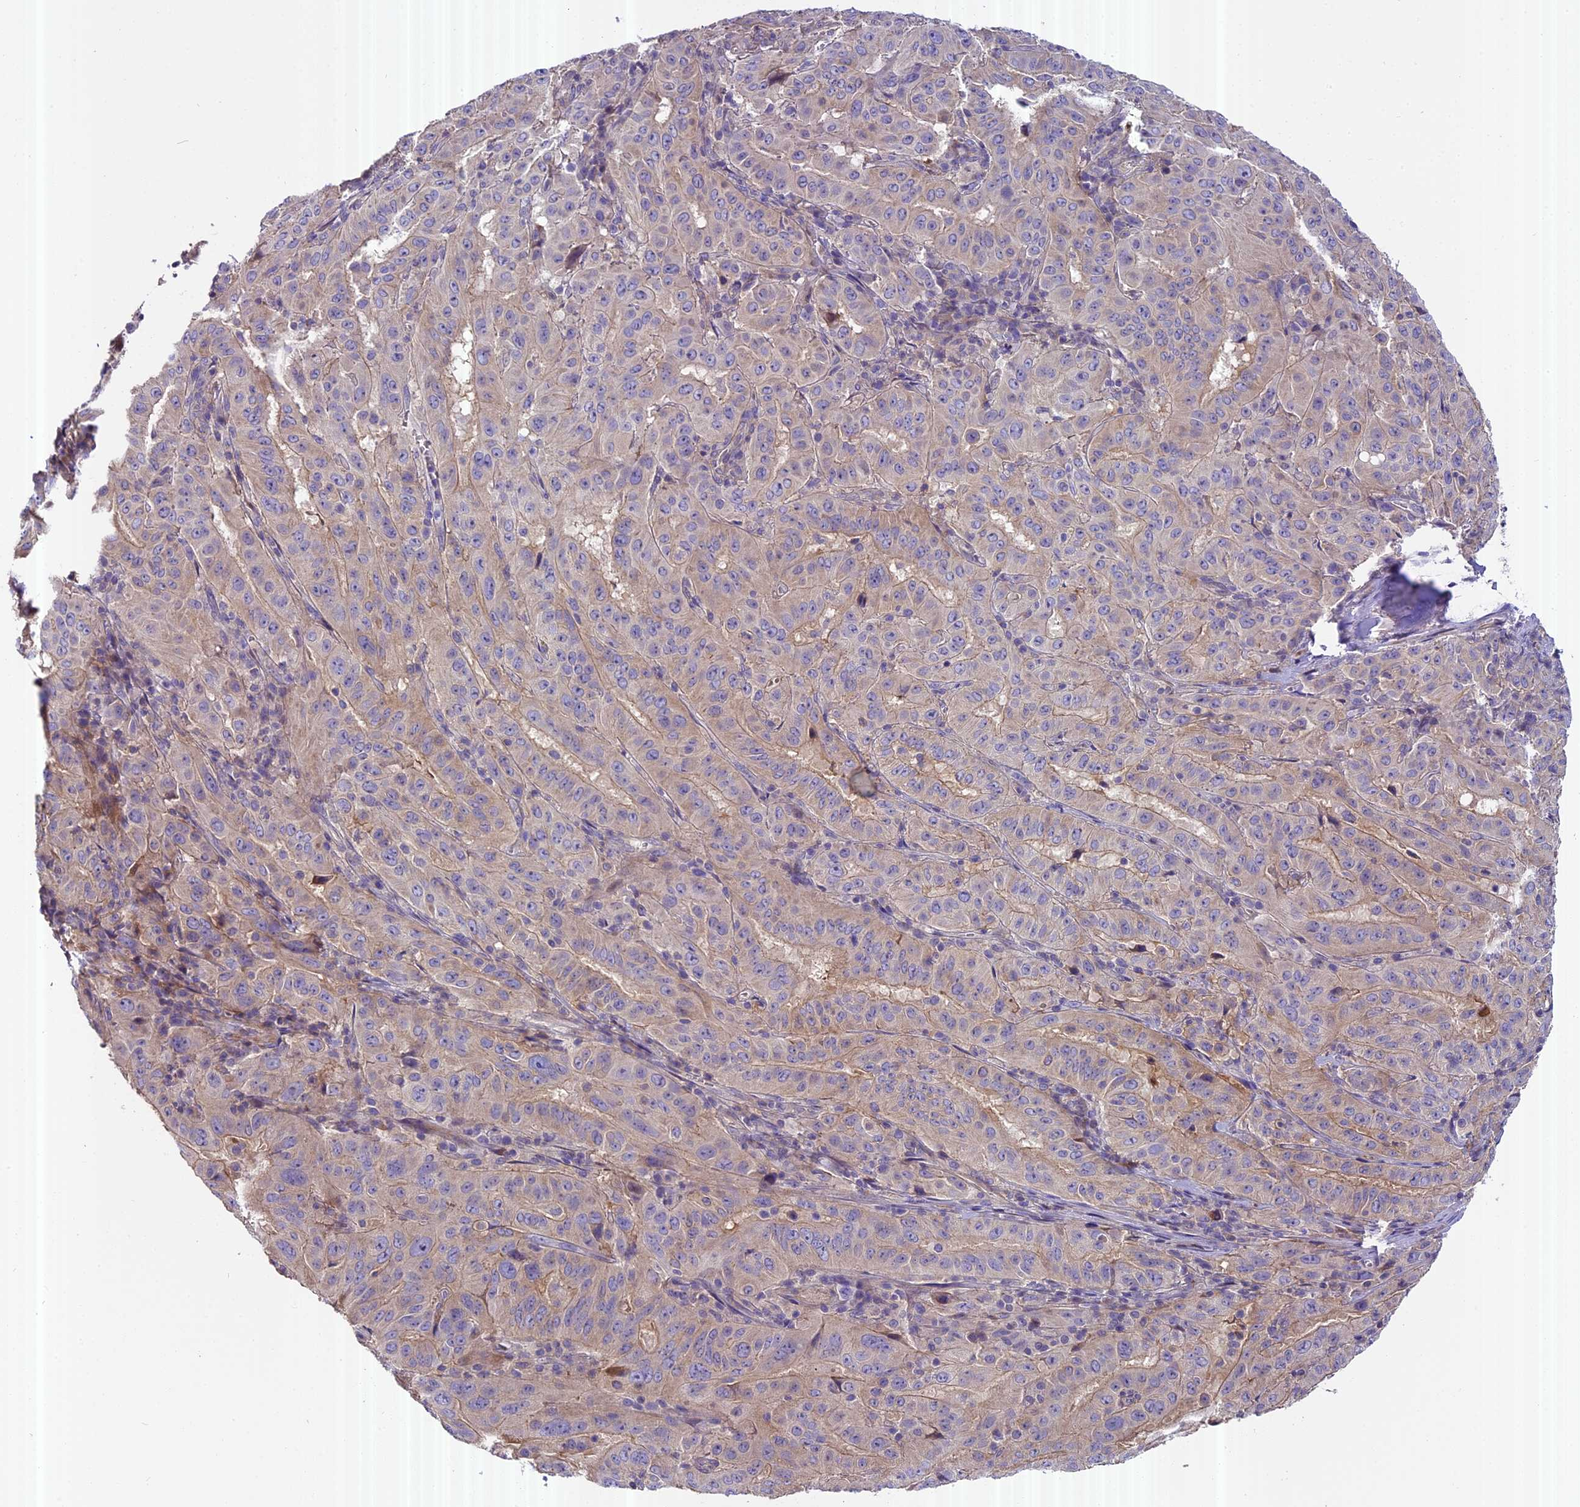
{"staining": {"intensity": "moderate", "quantity": "<25%", "location": "cytoplasmic/membranous"}, "tissue": "pancreatic cancer", "cell_type": "Tumor cells", "image_type": "cancer", "snomed": [{"axis": "morphology", "description": "Adenocarcinoma, NOS"}, {"axis": "topography", "description": "Pancreas"}], "caption": "Human adenocarcinoma (pancreatic) stained for a protein (brown) shows moderate cytoplasmic/membranous positive positivity in approximately <25% of tumor cells.", "gene": "FAM98C", "patient": {"sex": "male", "age": 63}}